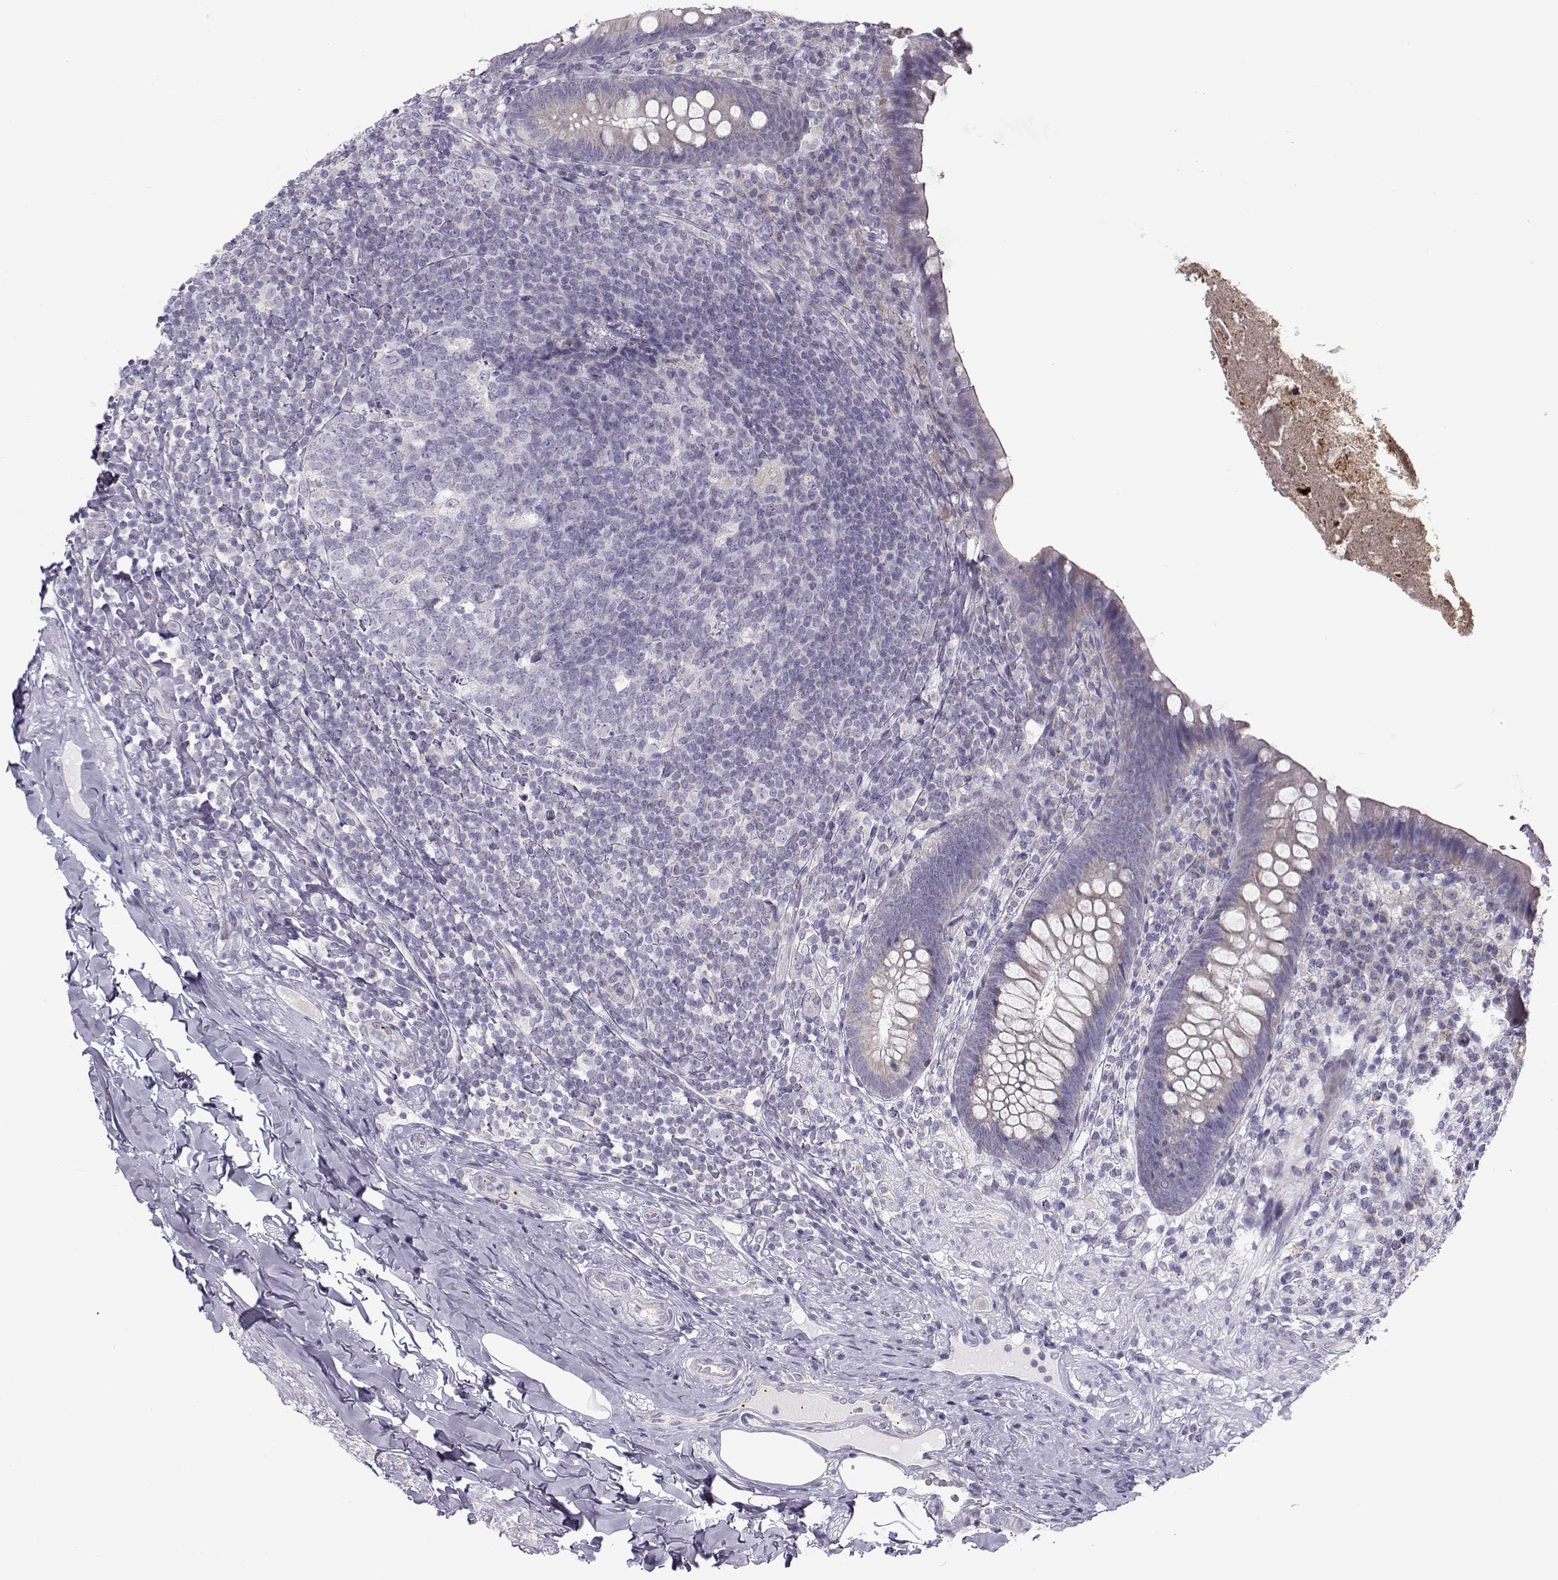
{"staining": {"intensity": "negative", "quantity": "none", "location": "none"}, "tissue": "appendix", "cell_type": "Glandular cells", "image_type": "normal", "snomed": [{"axis": "morphology", "description": "Normal tissue, NOS"}, {"axis": "topography", "description": "Appendix"}], "caption": "Immunohistochemistry (IHC) of normal human appendix exhibits no staining in glandular cells. Brightfield microscopy of immunohistochemistry stained with DAB (brown) and hematoxylin (blue), captured at high magnification.", "gene": "KLF17", "patient": {"sex": "male", "age": 47}}